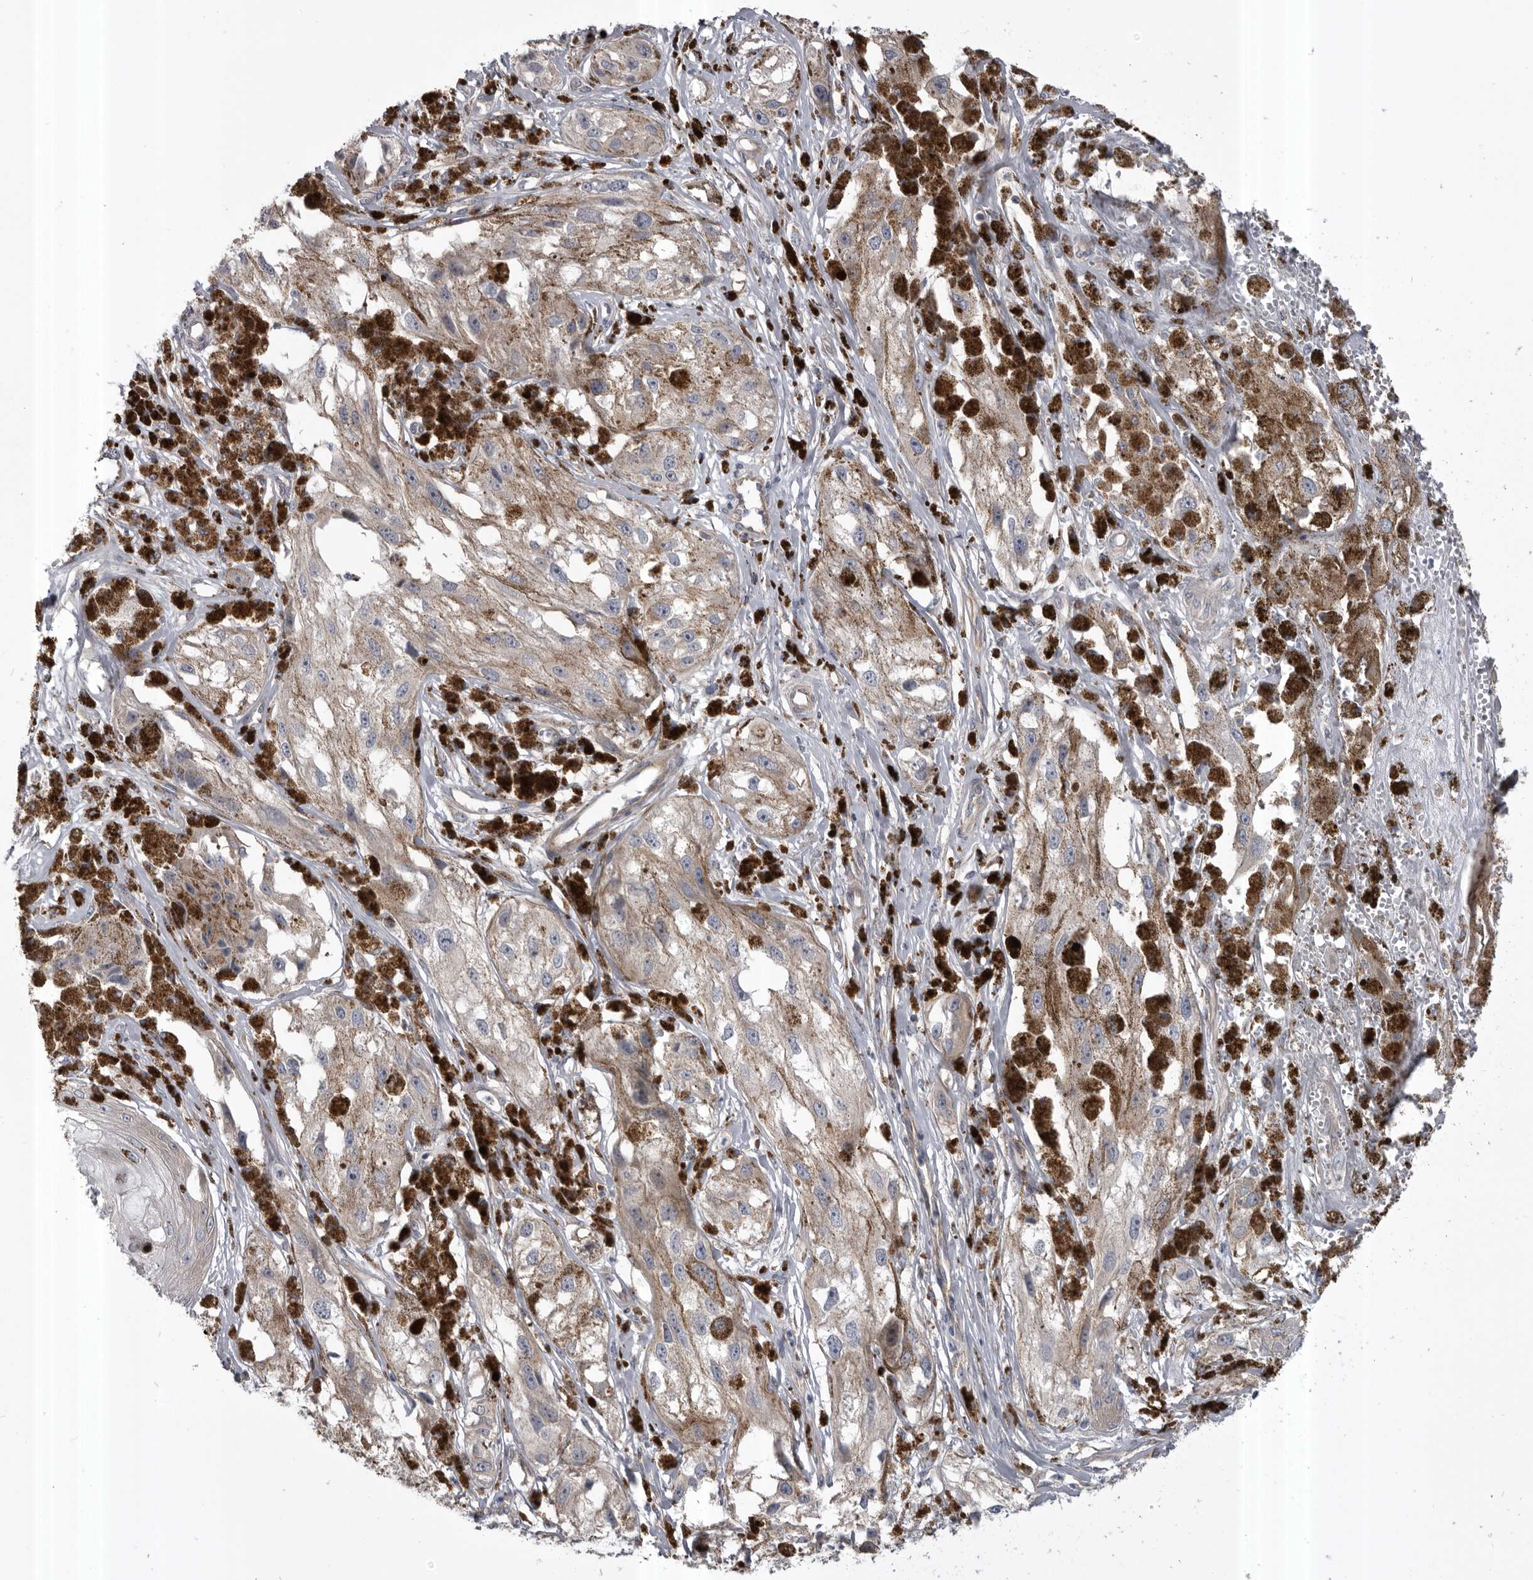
{"staining": {"intensity": "negative", "quantity": "none", "location": "none"}, "tissue": "melanoma", "cell_type": "Tumor cells", "image_type": "cancer", "snomed": [{"axis": "morphology", "description": "Malignant melanoma, NOS"}, {"axis": "topography", "description": "Skin"}], "caption": "An image of malignant melanoma stained for a protein shows no brown staining in tumor cells. (DAB (3,3'-diaminobenzidine) IHC, high magnification).", "gene": "RAB3GAP2", "patient": {"sex": "male", "age": 88}}